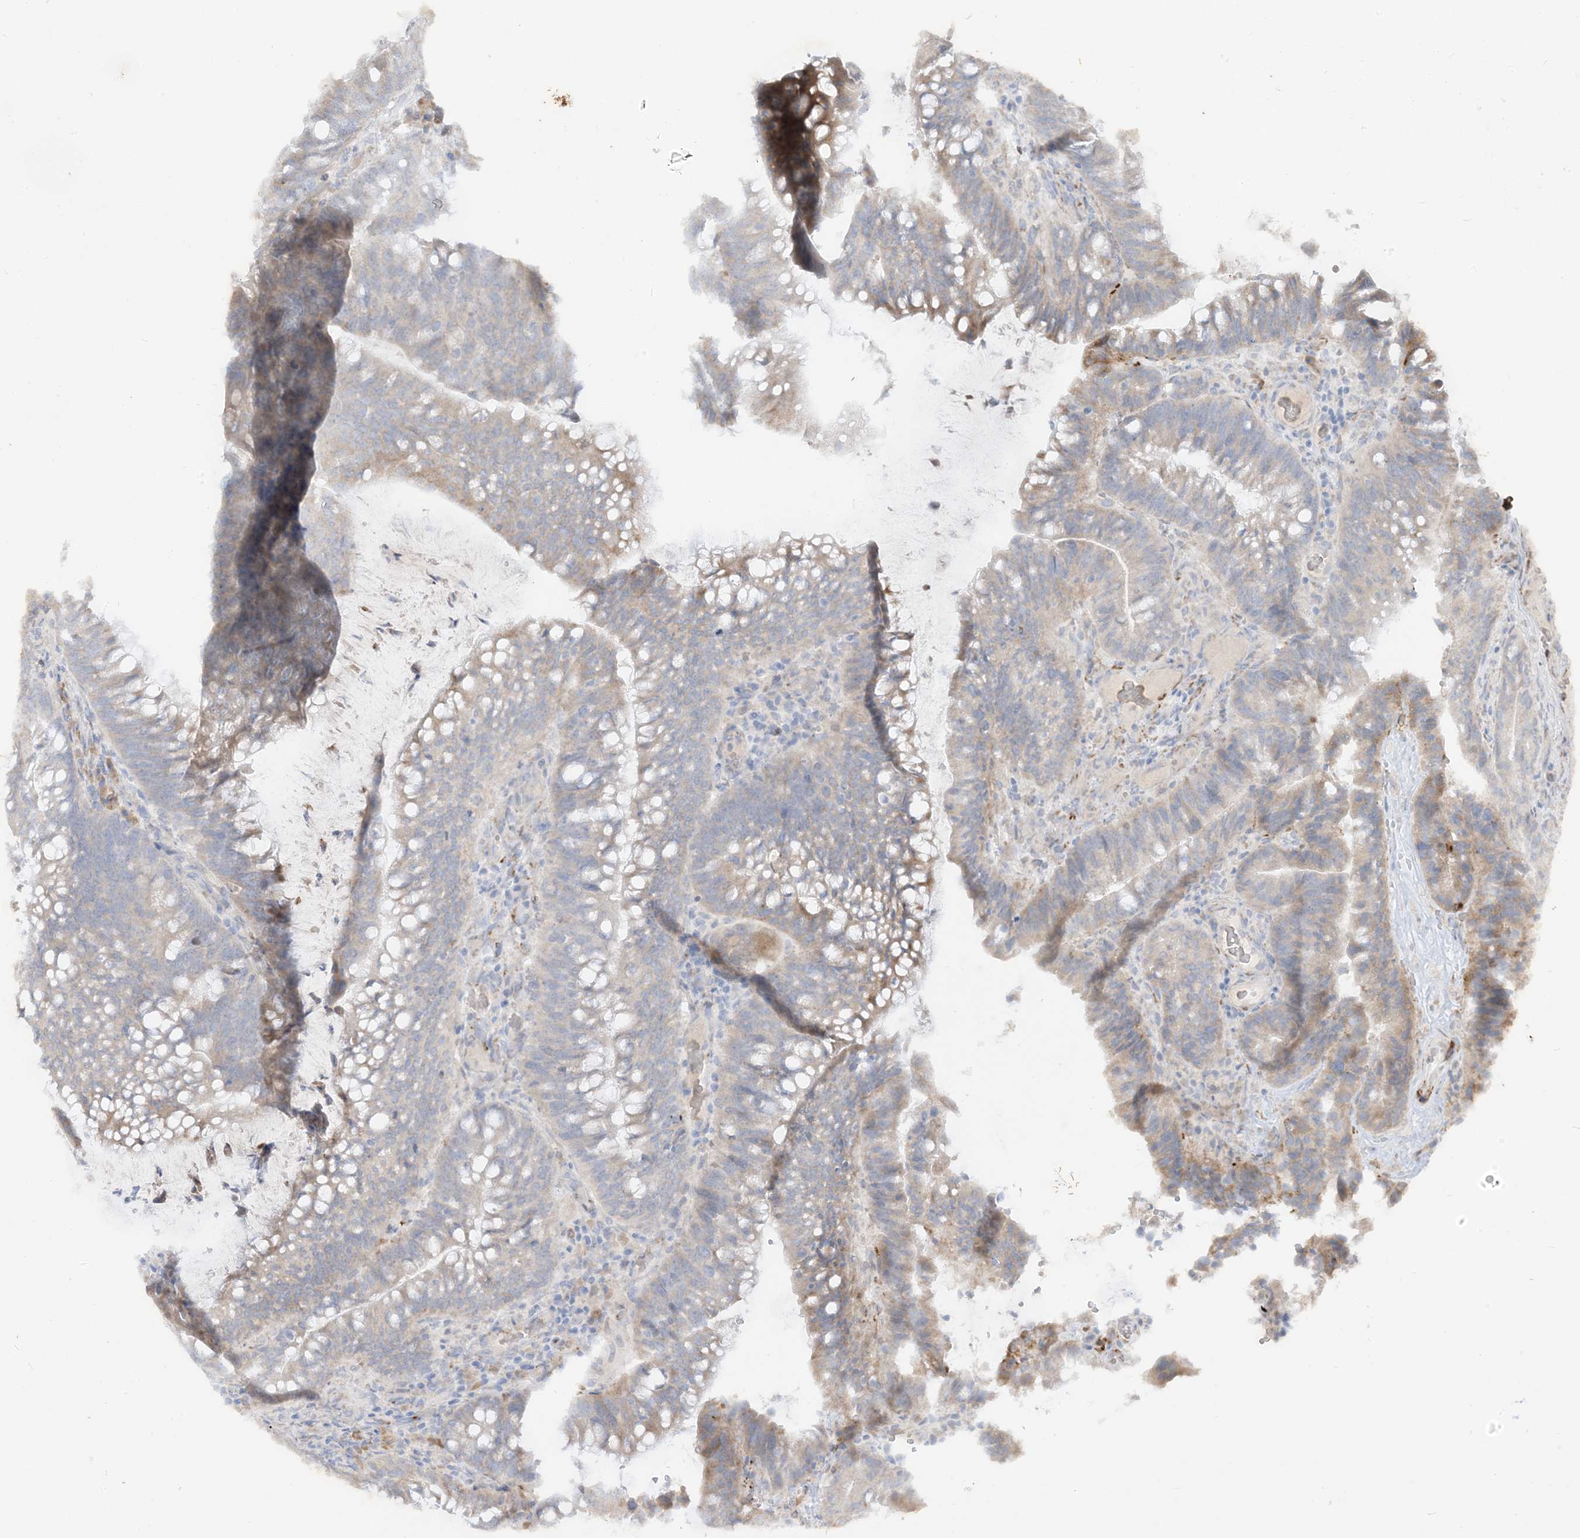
{"staining": {"intensity": "negative", "quantity": "none", "location": "none"}, "tissue": "colorectal cancer", "cell_type": "Tumor cells", "image_type": "cancer", "snomed": [{"axis": "morphology", "description": "Adenocarcinoma, NOS"}, {"axis": "topography", "description": "Colon"}], "caption": "Colorectal cancer (adenocarcinoma) was stained to show a protein in brown. There is no significant staining in tumor cells.", "gene": "LOXL3", "patient": {"sex": "female", "age": 66}}